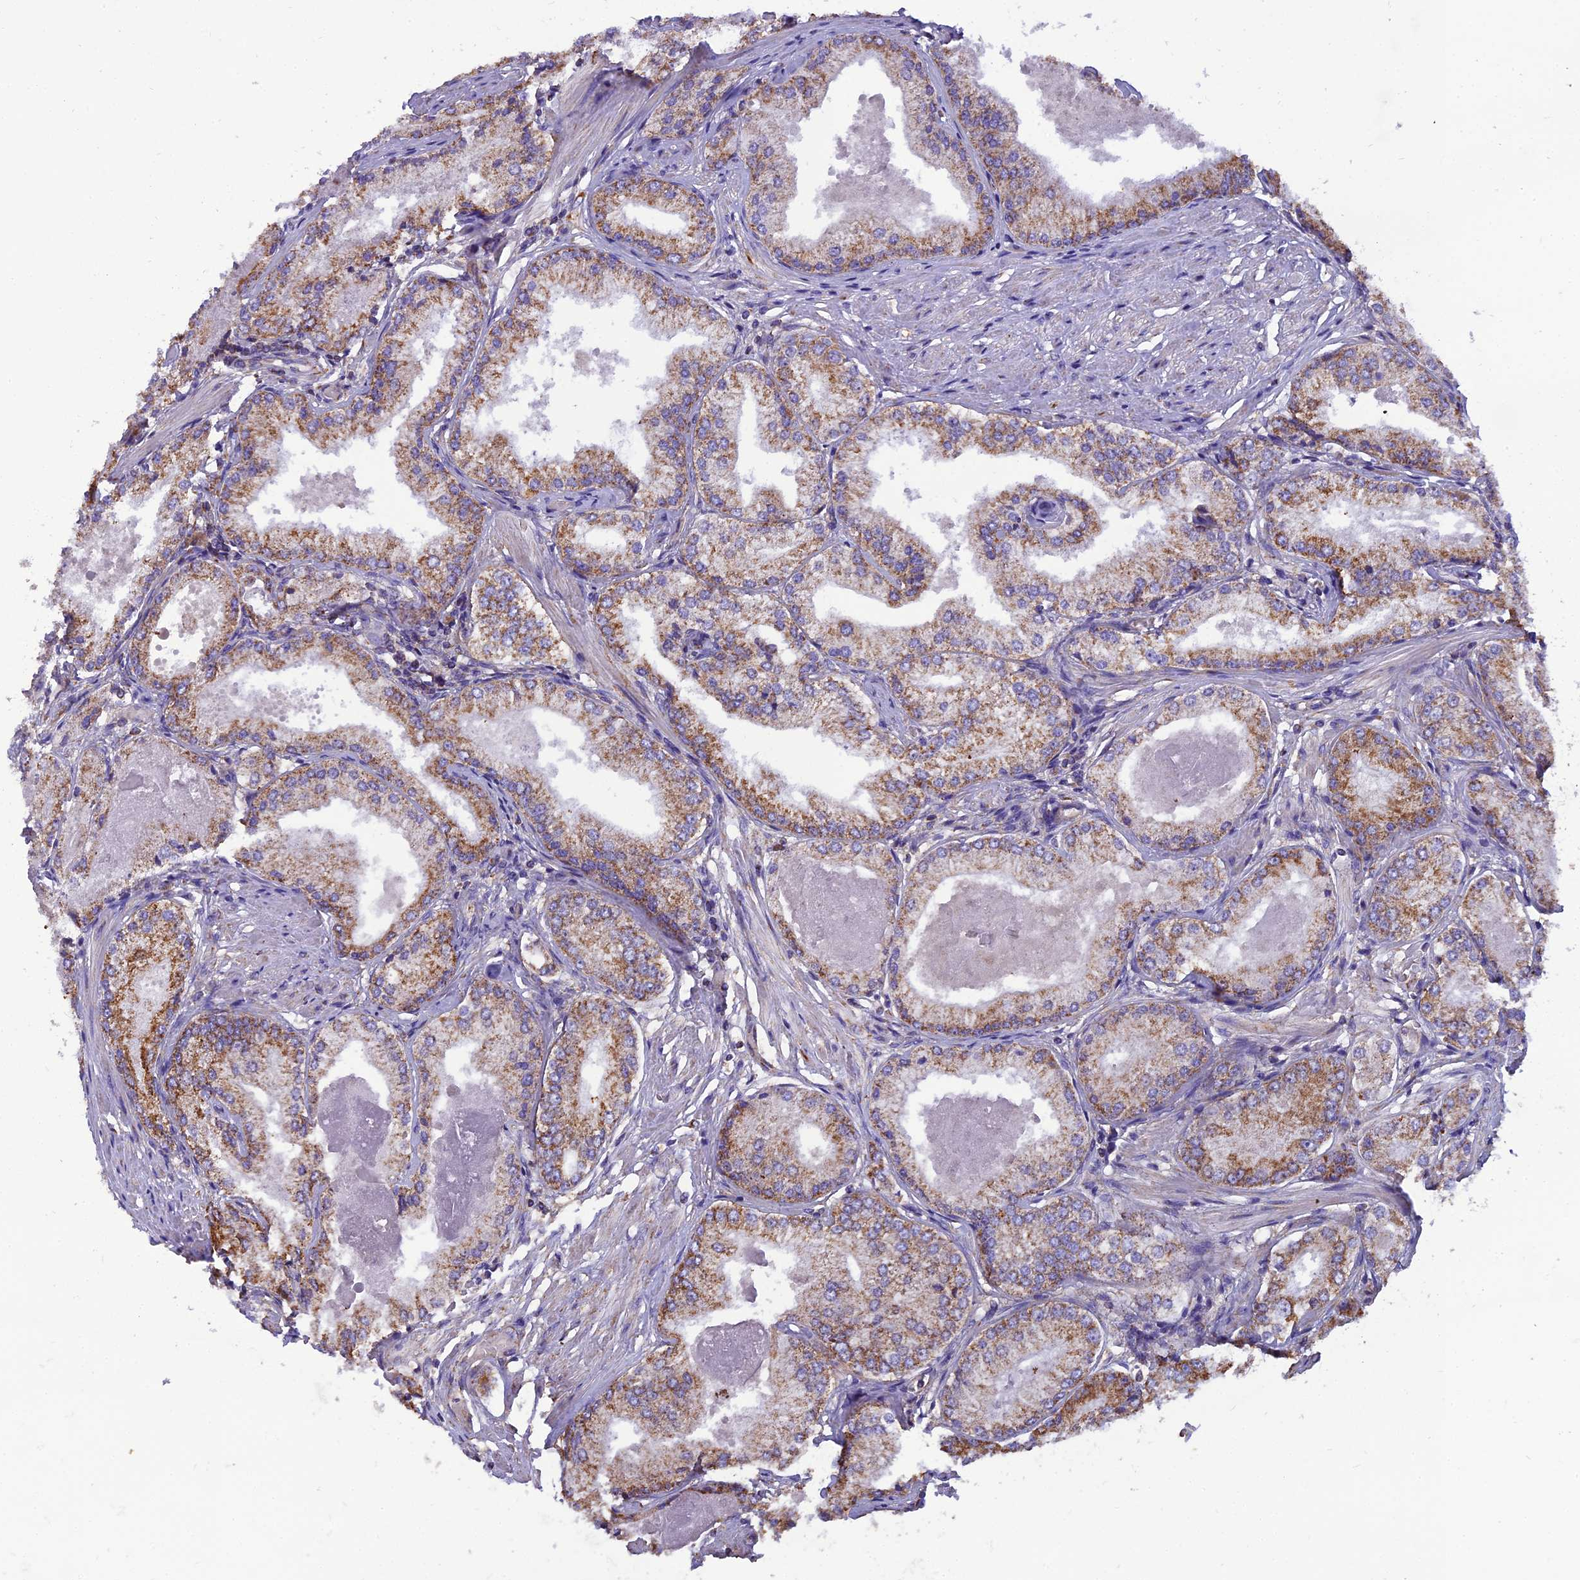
{"staining": {"intensity": "moderate", "quantity": ">75%", "location": "cytoplasmic/membranous"}, "tissue": "prostate cancer", "cell_type": "Tumor cells", "image_type": "cancer", "snomed": [{"axis": "morphology", "description": "Adenocarcinoma, Low grade"}, {"axis": "topography", "description": "Prostate"}], "caption": "A micrograph of human adenocarcinoma (low-grade) (prostate) stained for a protein exhibits moderate cytoplasmic/membranous brown staining in tumor cells.", "gene": "GPD1", "patient": {"sex": "male", "age": 68}}